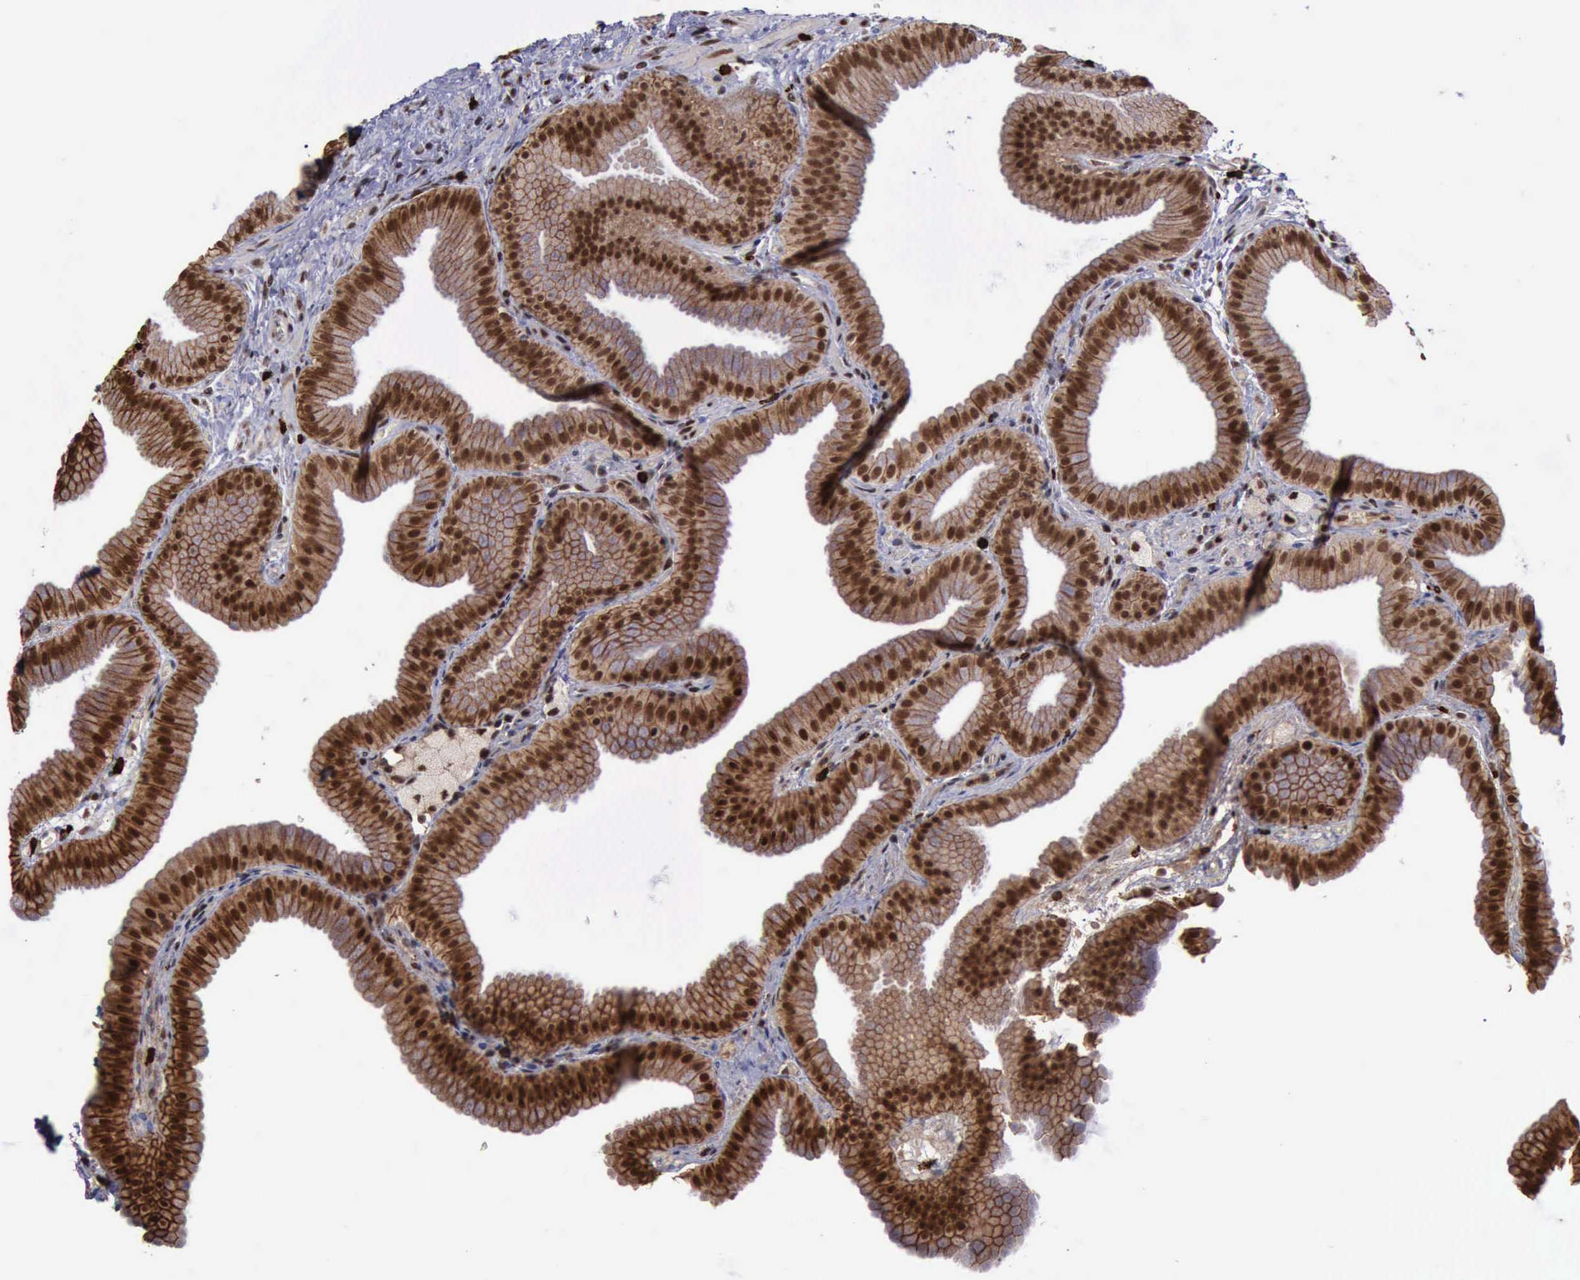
{"staining": {"intensity": "strong", "quantity": ">75%", "location": "cytoplasmic/membranous,nuclear"}, "tissue": "gallbladder", "cell_type": "Glandular cells", "image_type": "normal", "snomed": [{"axis": "morphology", "description": "Normal tissue, NOS"}, {"axis": "topography", "description": "Gallbladder"}], "caption": "Unremarkable gallbladder was stained to show a protein in brown. There is high levels of strong cytoplasmic/membranous,nuclear expression in about >75% of glandular cells. The staining is performed using DAB brown chromogen to label protein expression. The nuclei are counter-stained blue using hematoxylin.", "gene": "TRMT2A", "patient": {"sex": "female", "age": 63}}